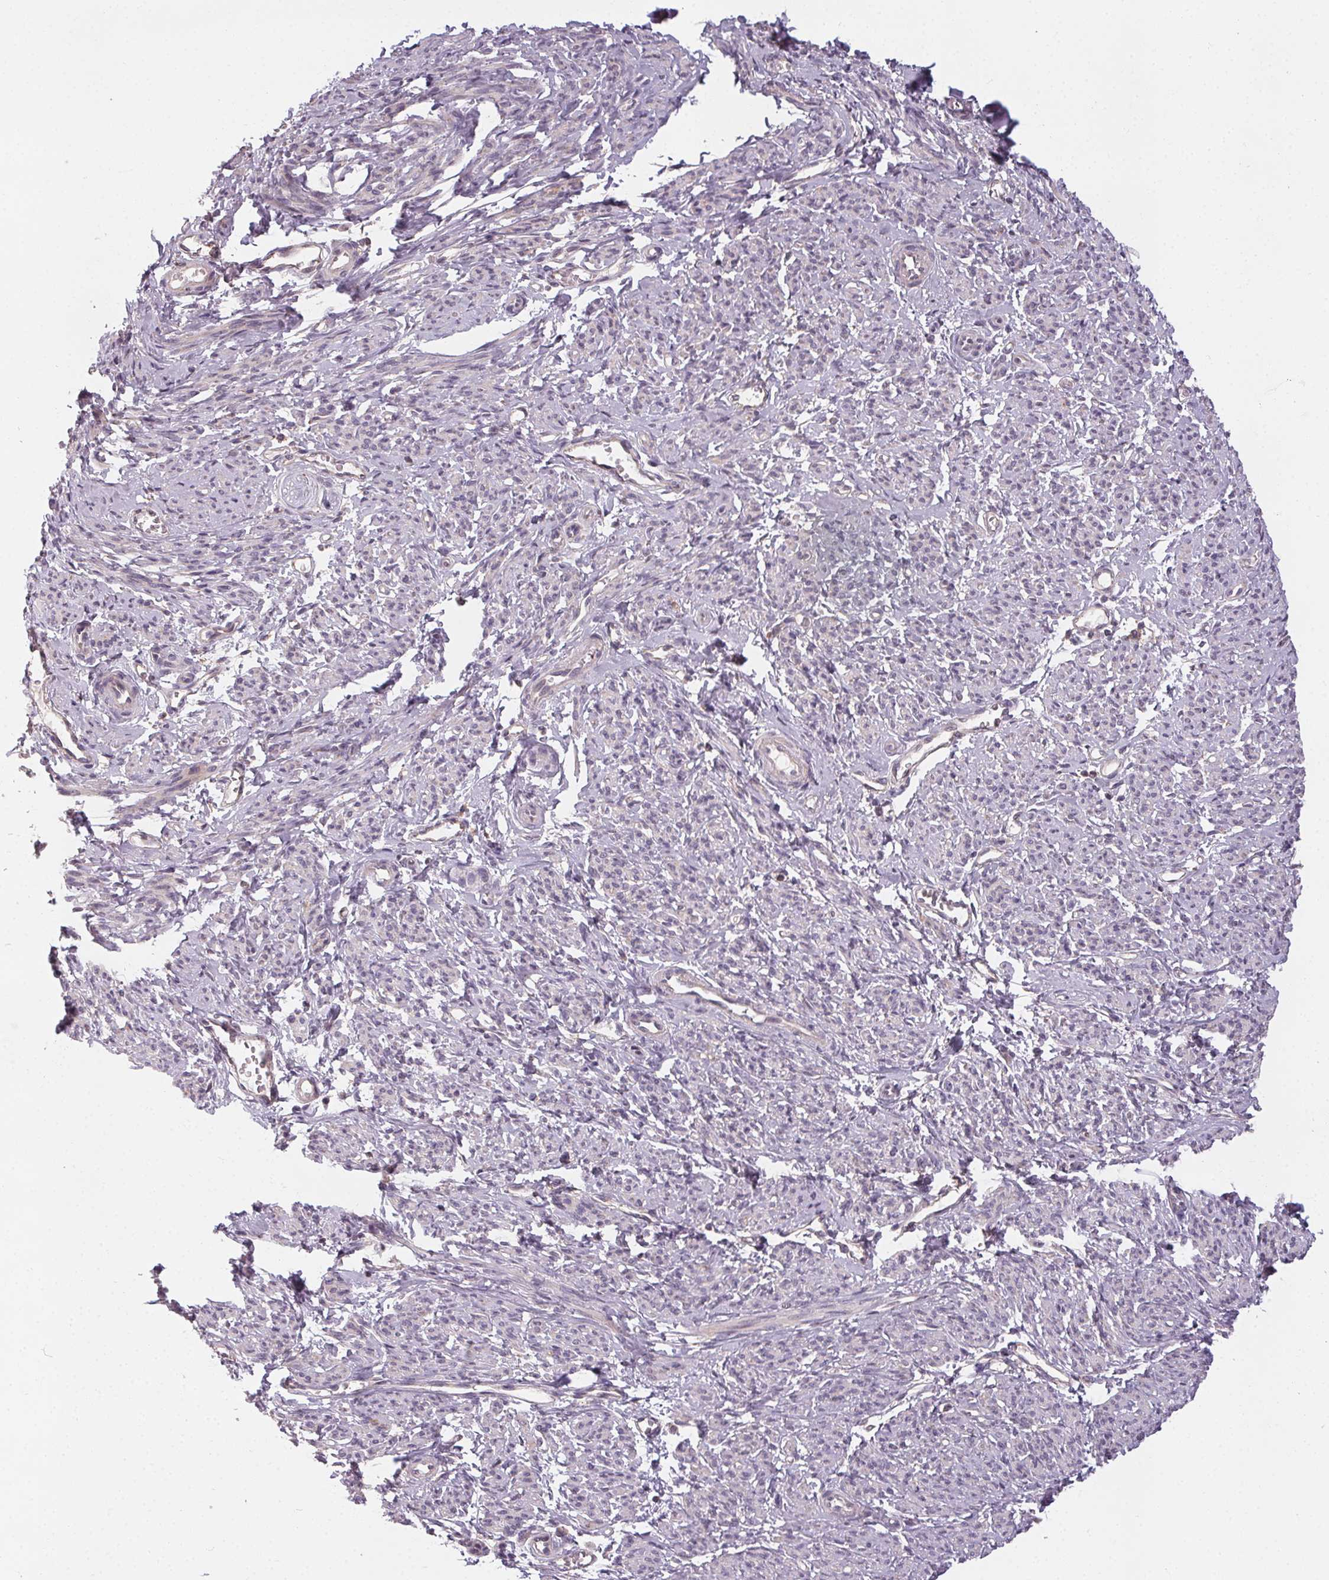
{"staining": {"intensity": "weak", "quantity": "<25%", "location": "cytoplasmic/membranous"}, "tissue": "smooth muscle", "cell_type": "Smooth muscle cells", "image_type": "normal", "snomed": [{"axis": "morphology", "description": "Normal tissue, NOS"}, {"axis": "topography", "description": "Smooth muscle"}], "caption": "Smooth muscle was stained to show a protein in brown. There is no significant expression in smooth muscle cells. (Stains: DAB immunohistochemistry with hematoxylin counter stain, Microscopy: brightfield microscopy at high magnification).", "gene": "NCOA4", "patient": {"sex": "female", "age": 65}}